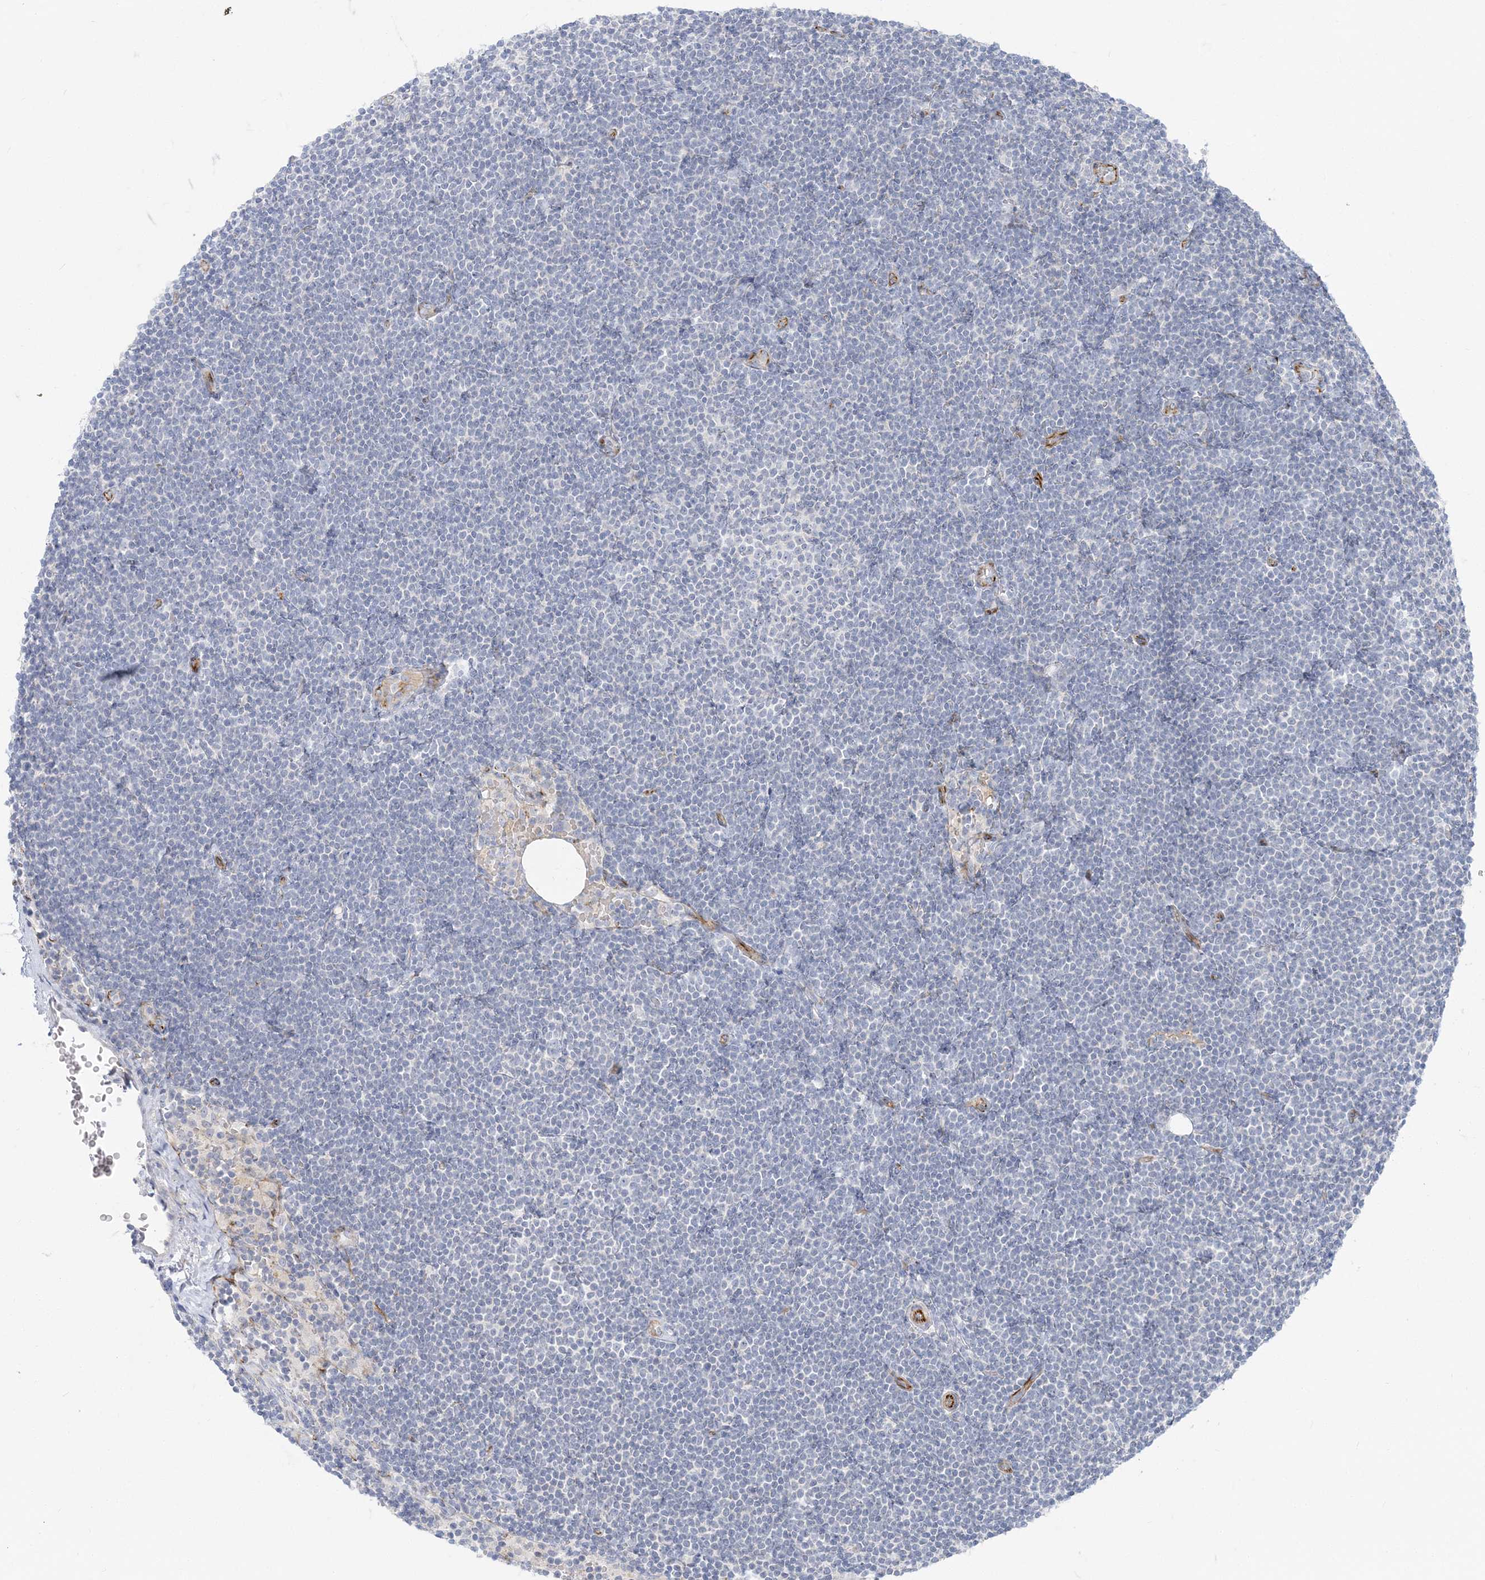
{"staining": {"intensity": "negative", "quantity": "none", "location": "none"}, "tissue": "lymphoma", "cell_type": "Tumor cells", "image_type": "cancer", "snomed": [{"axis": "morphology", "description": "Malignant lymphoma, non-Hodgkin's type, Low grade"}, {"axis": "topography", "description": "Lymph node"}], "caption": "Protein analysis of malignant lymphoma, non-Hodgkin's type (low-grade) displays no significant staining in tumor cells. (Brightfield microscopy of DAB (3,3'-diaminobenzidine) immunohistochemistry (IHC) at high magnification).", "gene": "GPAT2", "patient": {"sex": "female", "age": 53}}